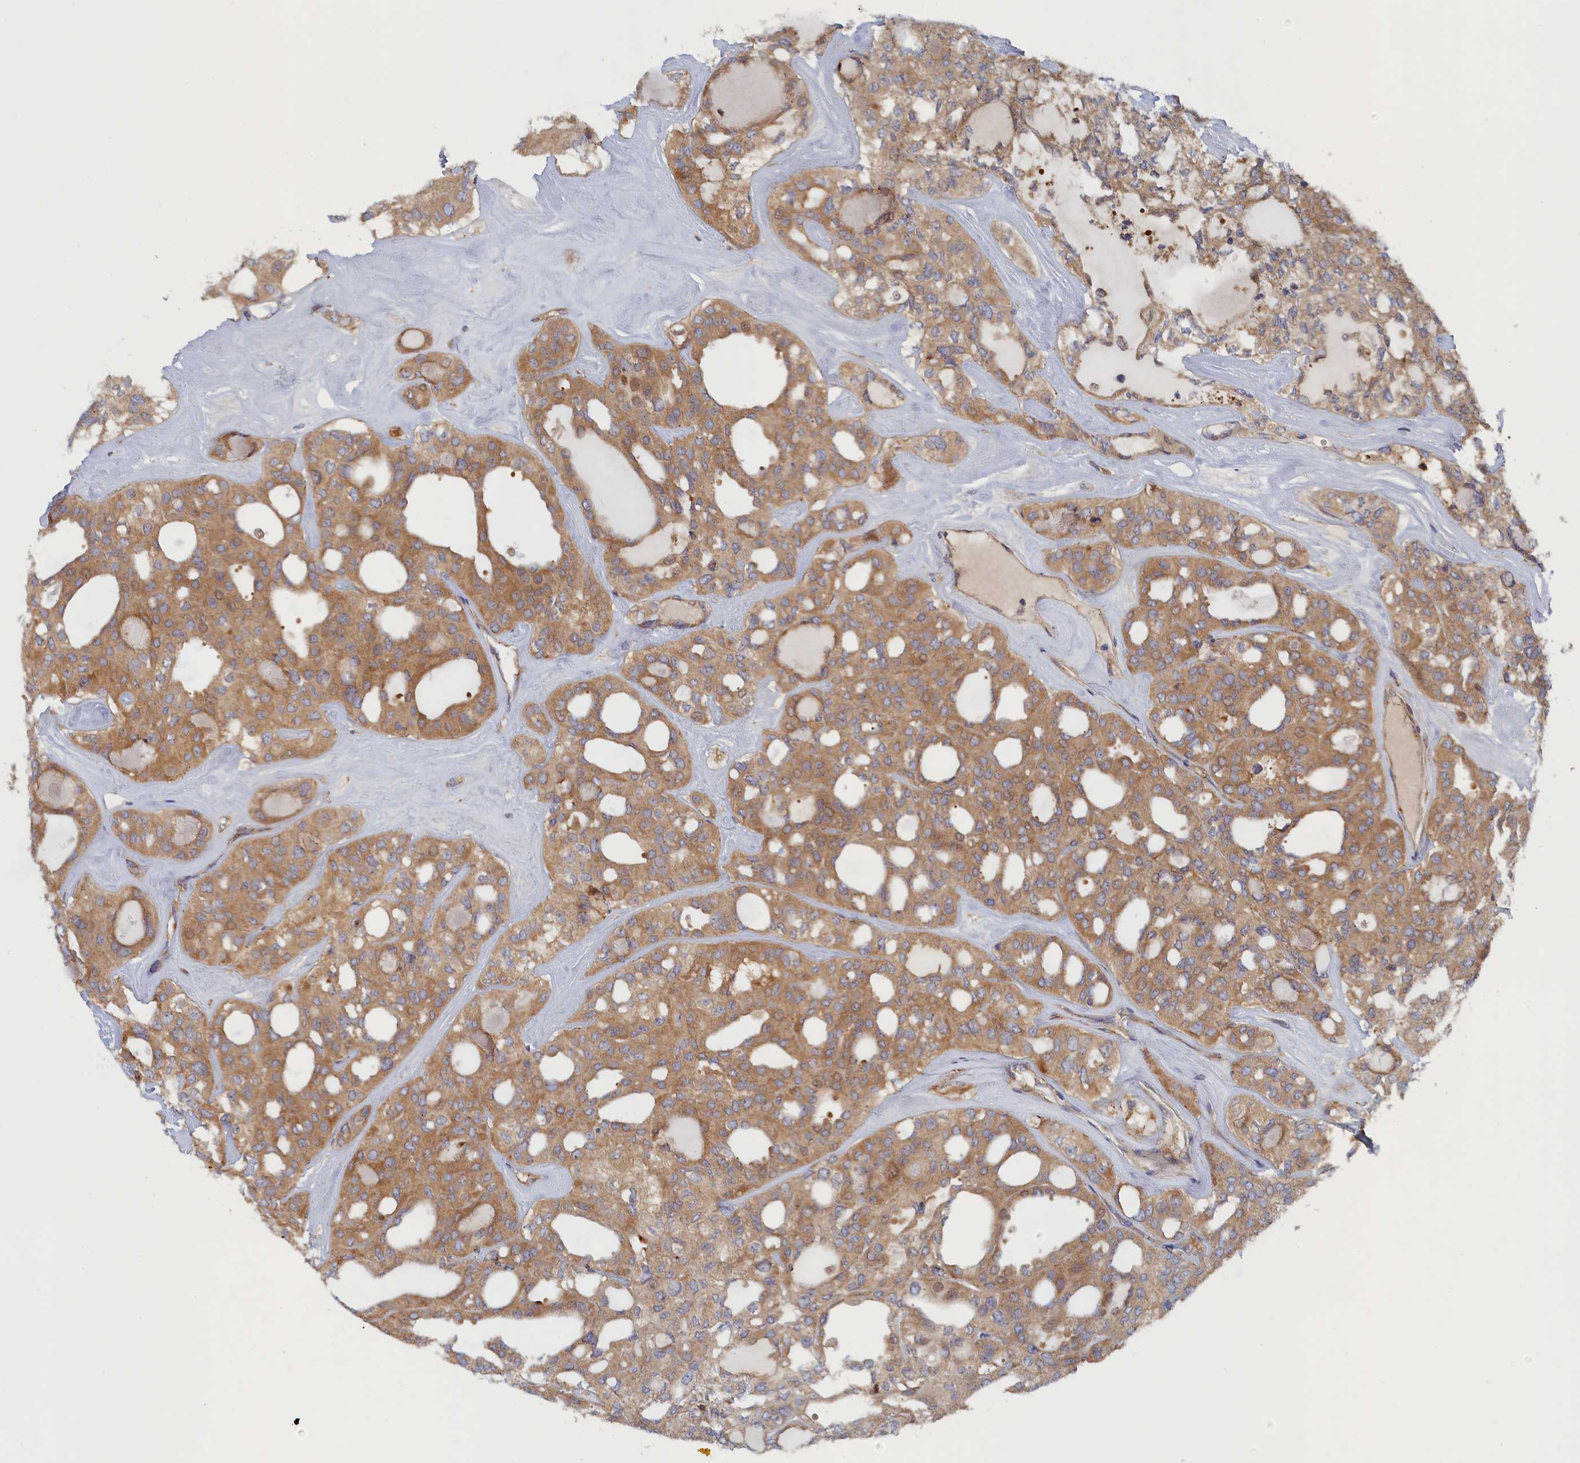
{"staining": {"intensity": "moderate", "quantity": ">75%", "location": "cytoplasmic/membranous"}, "tissue": "thyroid cancer", "cell_type": "Tumor cells", "image_type": "cancer", "snomed": [{"axis": "morphology", "description": "Follicular adenoma carcinoma, NOS"}, {"axis": "topography", "description": "Thyroid gland"}], "caption": "Immunohistochemistry histopathology image of neoplastic tissue: human follicular adenoma carcinoma (thyroid) stained using IHC shows medium levels of moderate protein expression localized specifically in the cytoplasmic/membranous of tumor cells, appearing as a cytoplasmic/membranous brown color.", "gene": "TMEM196", "patient": {"sex": "male", "age": 75}}